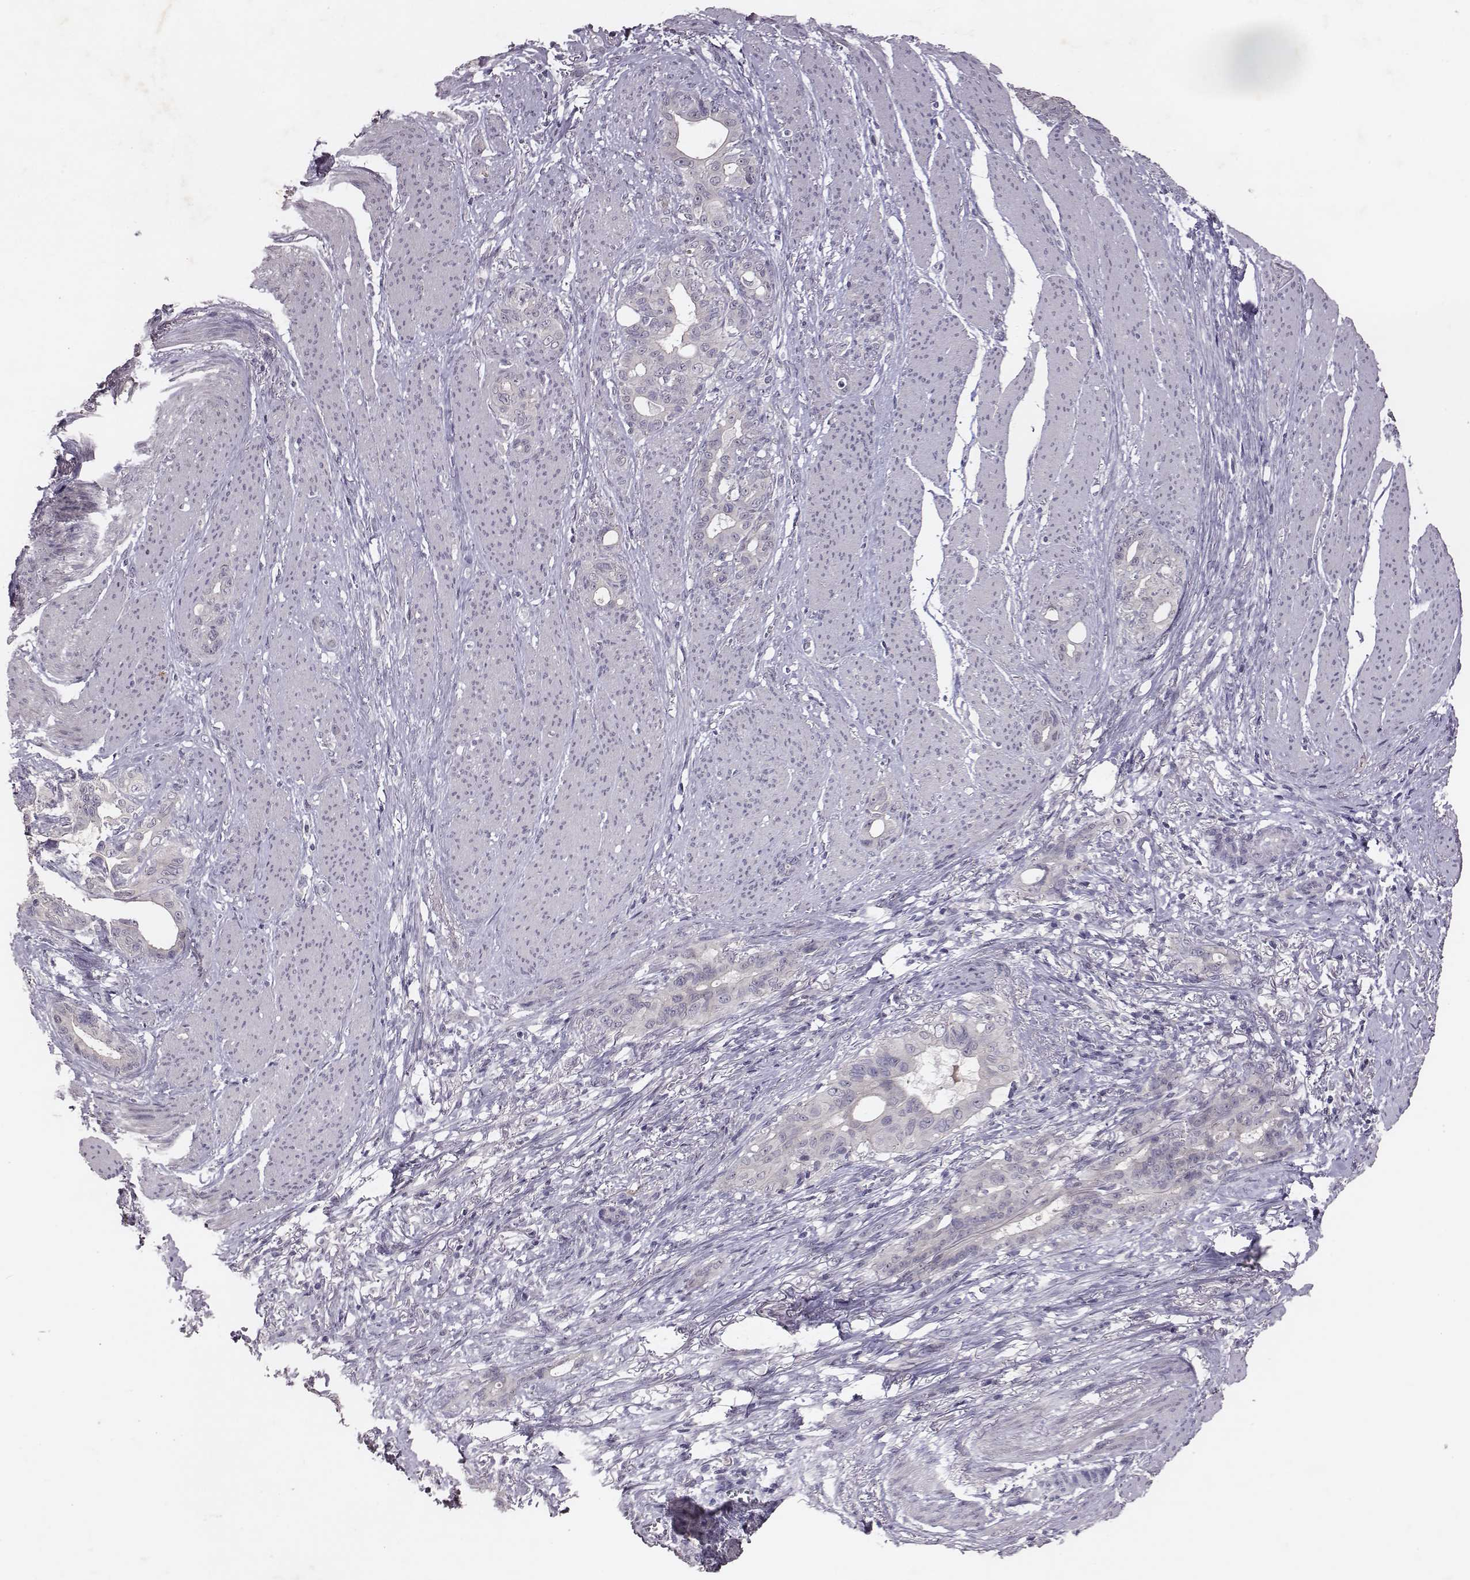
{"staining": {"intensity": "negative", "quantity": "none", "location": "none"}, "tissue": "stomach cancer", "cell_type": "Tumor cells", "image_type": "cancer", "snomed": [{"axis": "morphology", "description": "Normal tissue, NOS"}, {"axis": "morphology", "description": "Adenocarcinoma, NOS"}, {"axis": "topography", "description": "Esophagus"}, {"axis": "topography", "description": "Stomach, upper"}], "caption": "DAB (3,3'-diaminobenzidine) immunohistochemical staining of human adenocarcinoma (stomach) demonstrates no significant expression in tumor cells.", "gene": "SLC22A6", "patient": {"sex": "male", "age": 62}}